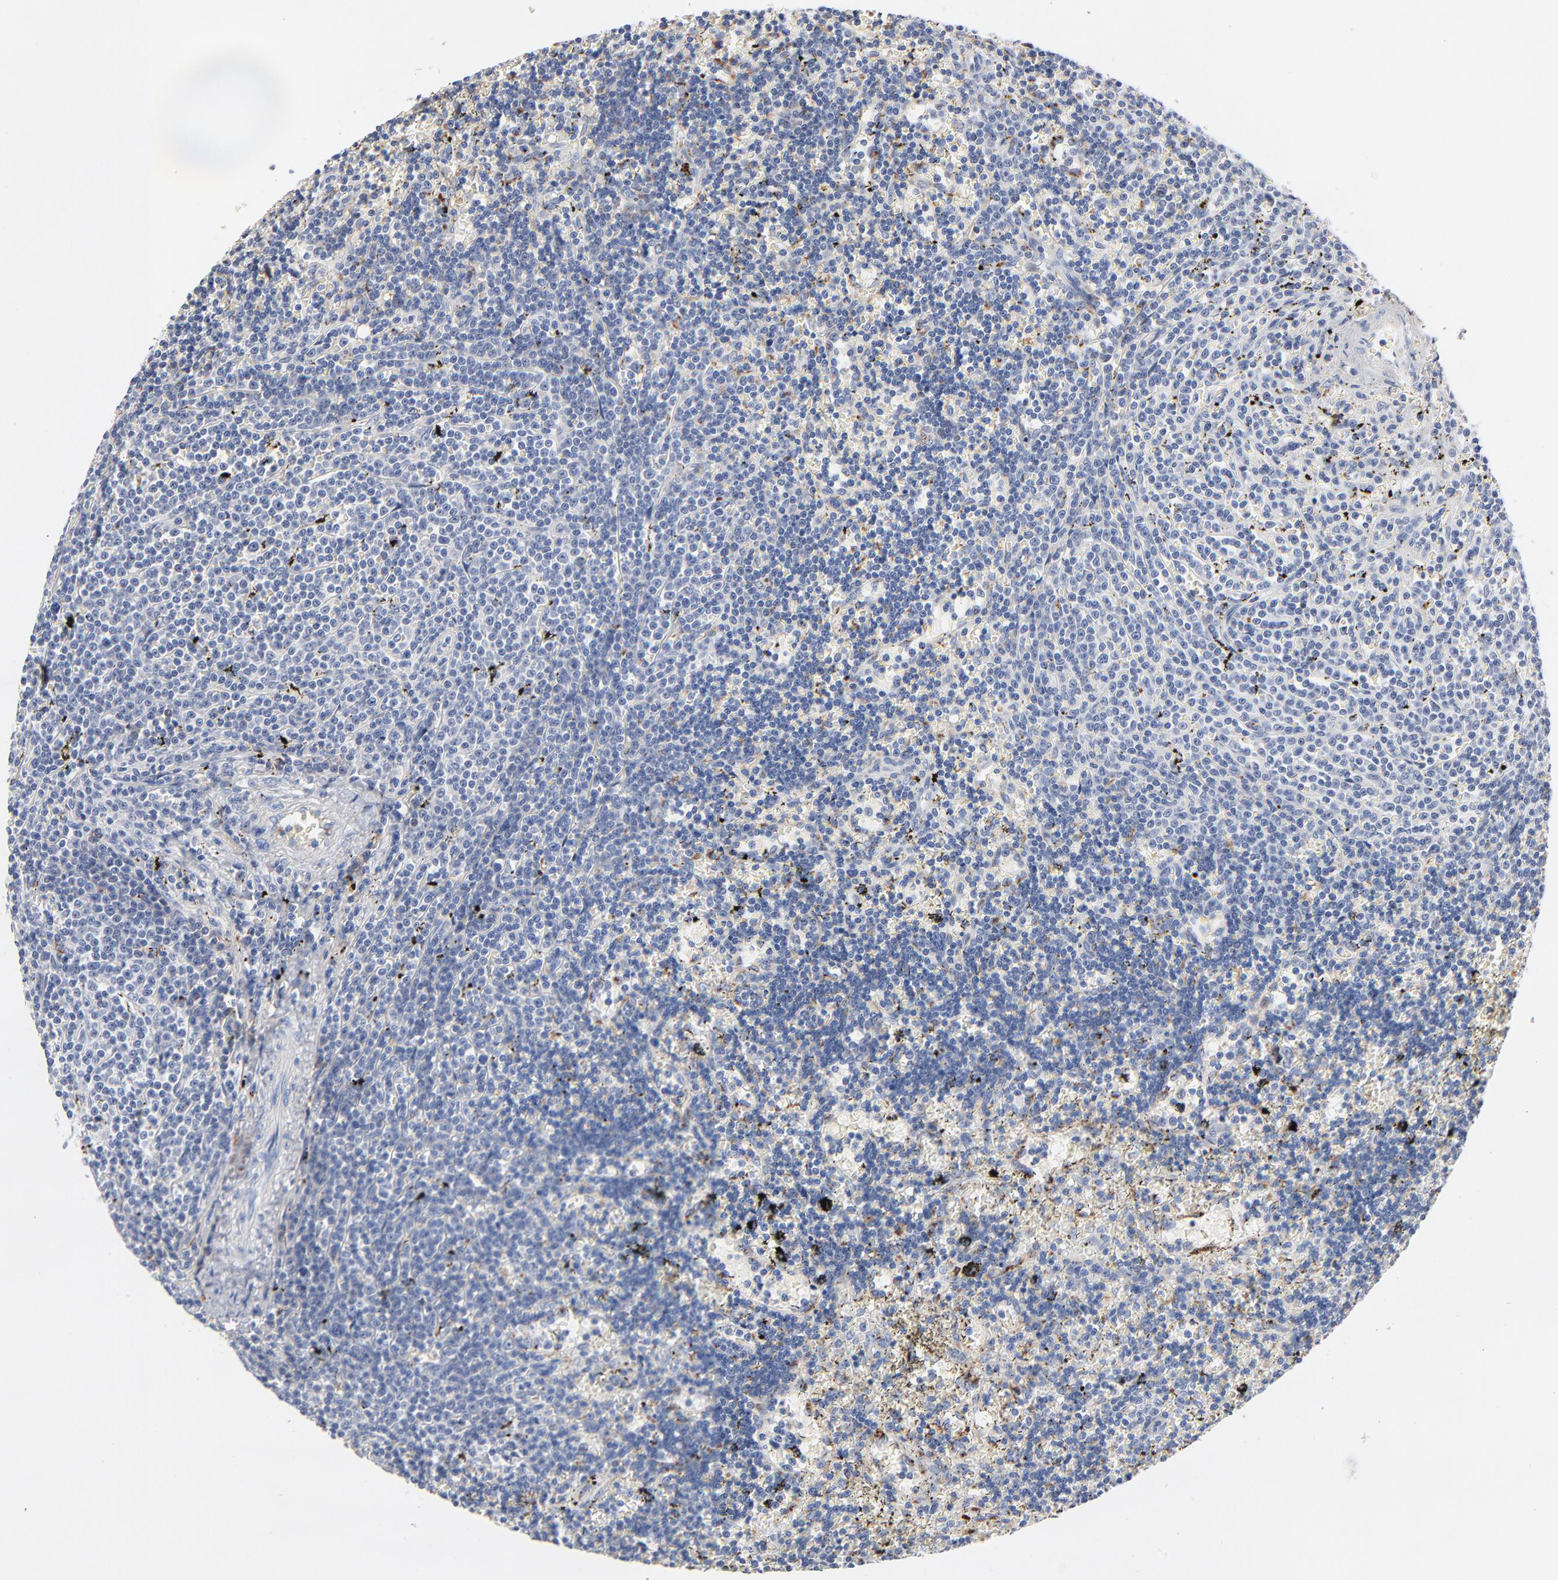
{"staining": {"intensity": "negative", "quantity": "none", "location": "none"}, "tissue": "lymphoma", "cell_type": "Tumor cells", "image_type": "cancer", "snomed": [{"axis": "morphology", "description": "Malignant lymphoma, non-Hodgkin's type, Low grade"}, {"axis": "topography", "description": "Spleen"}], "caption": "Lymphoma stained for a protein using IHC exhibits no staining tumor cells.", "gene": "SERPINA4", "patient": {"sex": "male", "age": 60}}